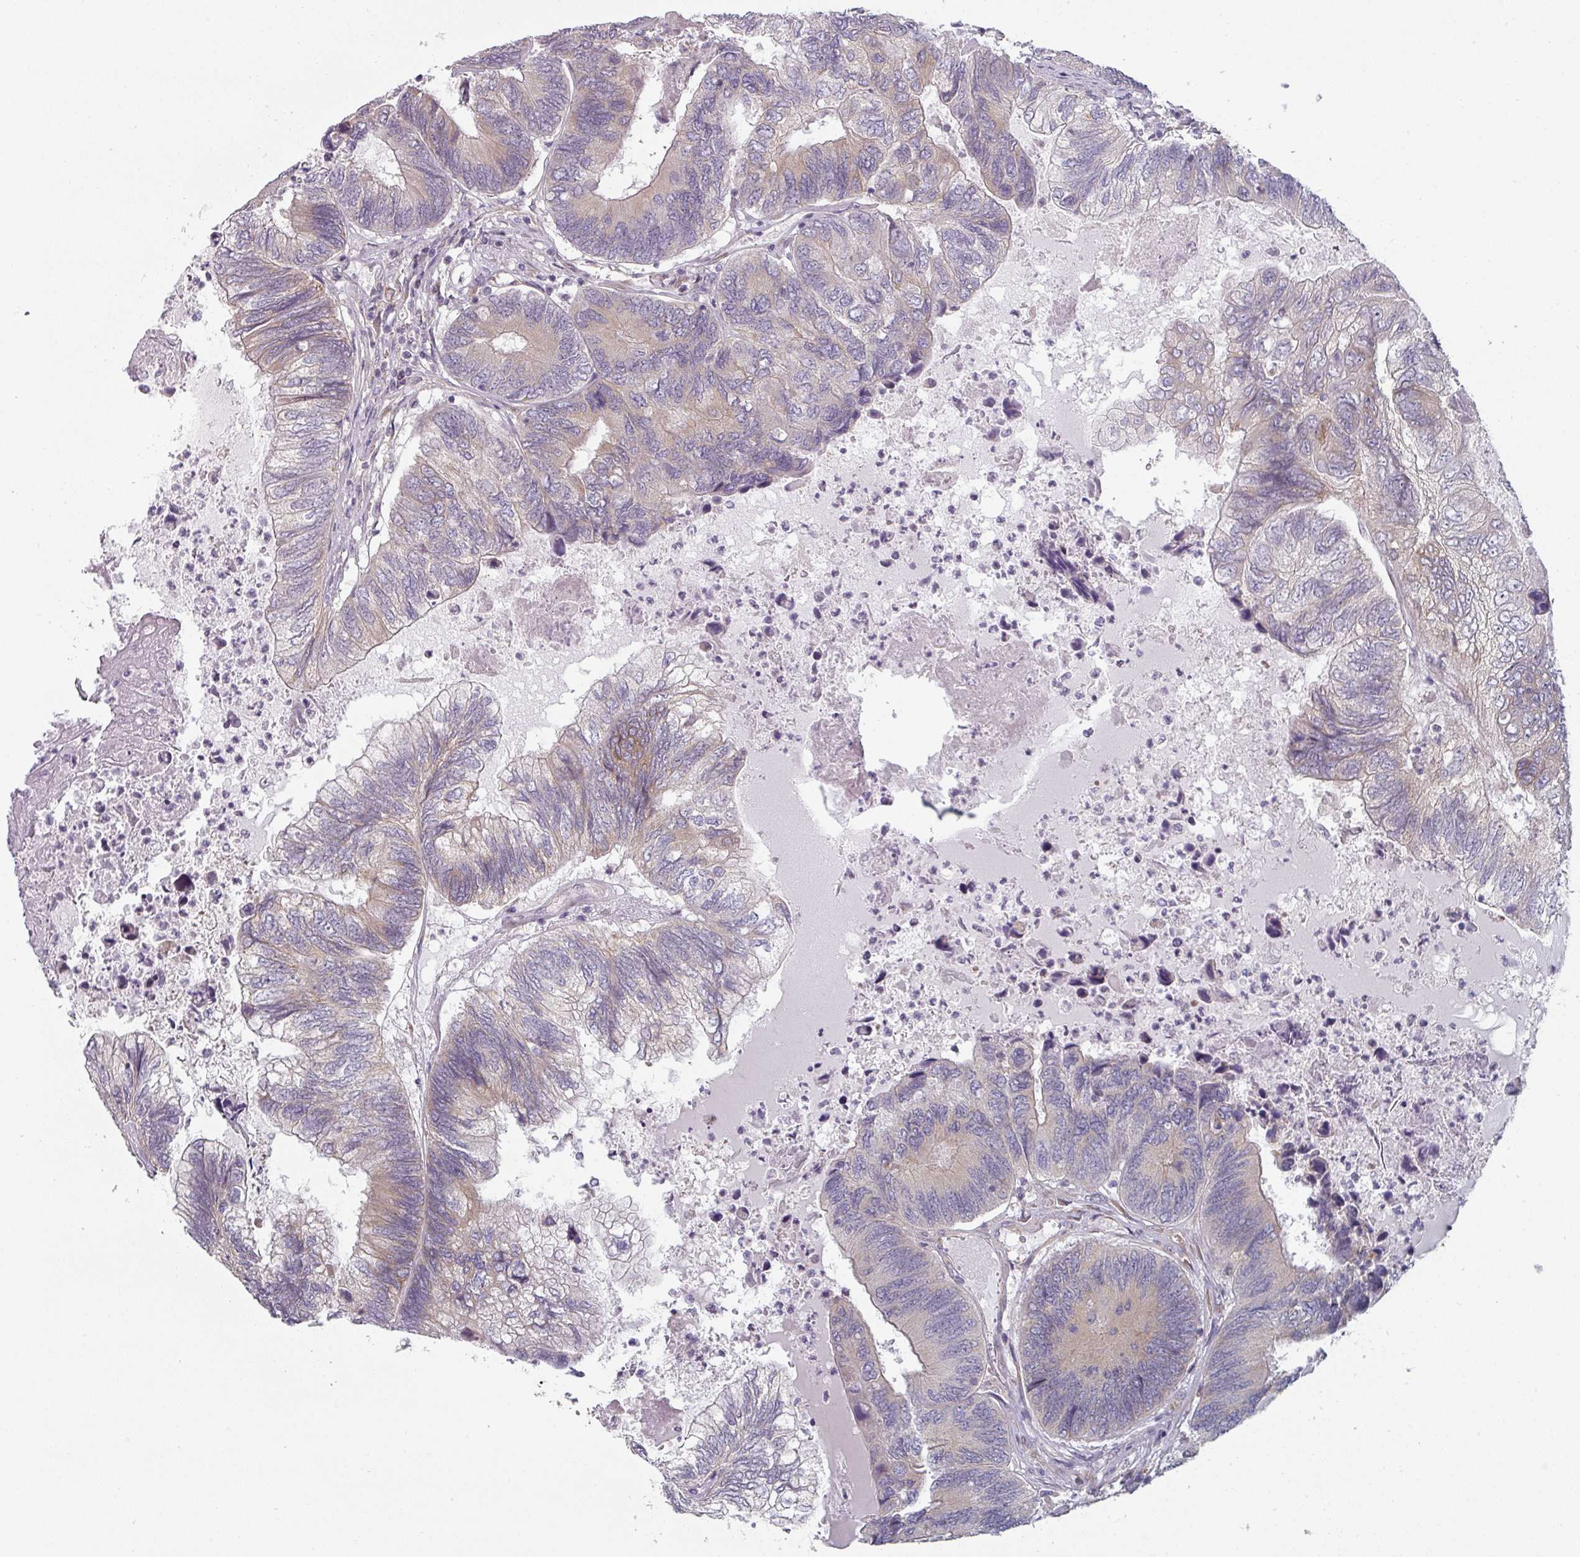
{"staining": {"intensity": "weak", "quantity": "<25%", "location": "cytoplasmic/membranous"}, "tissue": "colorectal cancer", "cell_type": "Tumor cells", "image_type": "cancer", "snomed": [{"axis": "morphology", "description": "Adenocarcinoma, NOS"}, {"axis": "topography", "description": "Colon"}], "caption": "Immunohistochemistry (IHC) image of human adenocarcinoma (colorectal) stained for a protein (brown), which shows no staining in tumor cells. (Stains: DAB IHC with hematoxylin counter stain, Microscopy: brightfield microscopy at high magnification).", "gene": "TAPT1", "patient": {"sex": "female", "age": 67}}